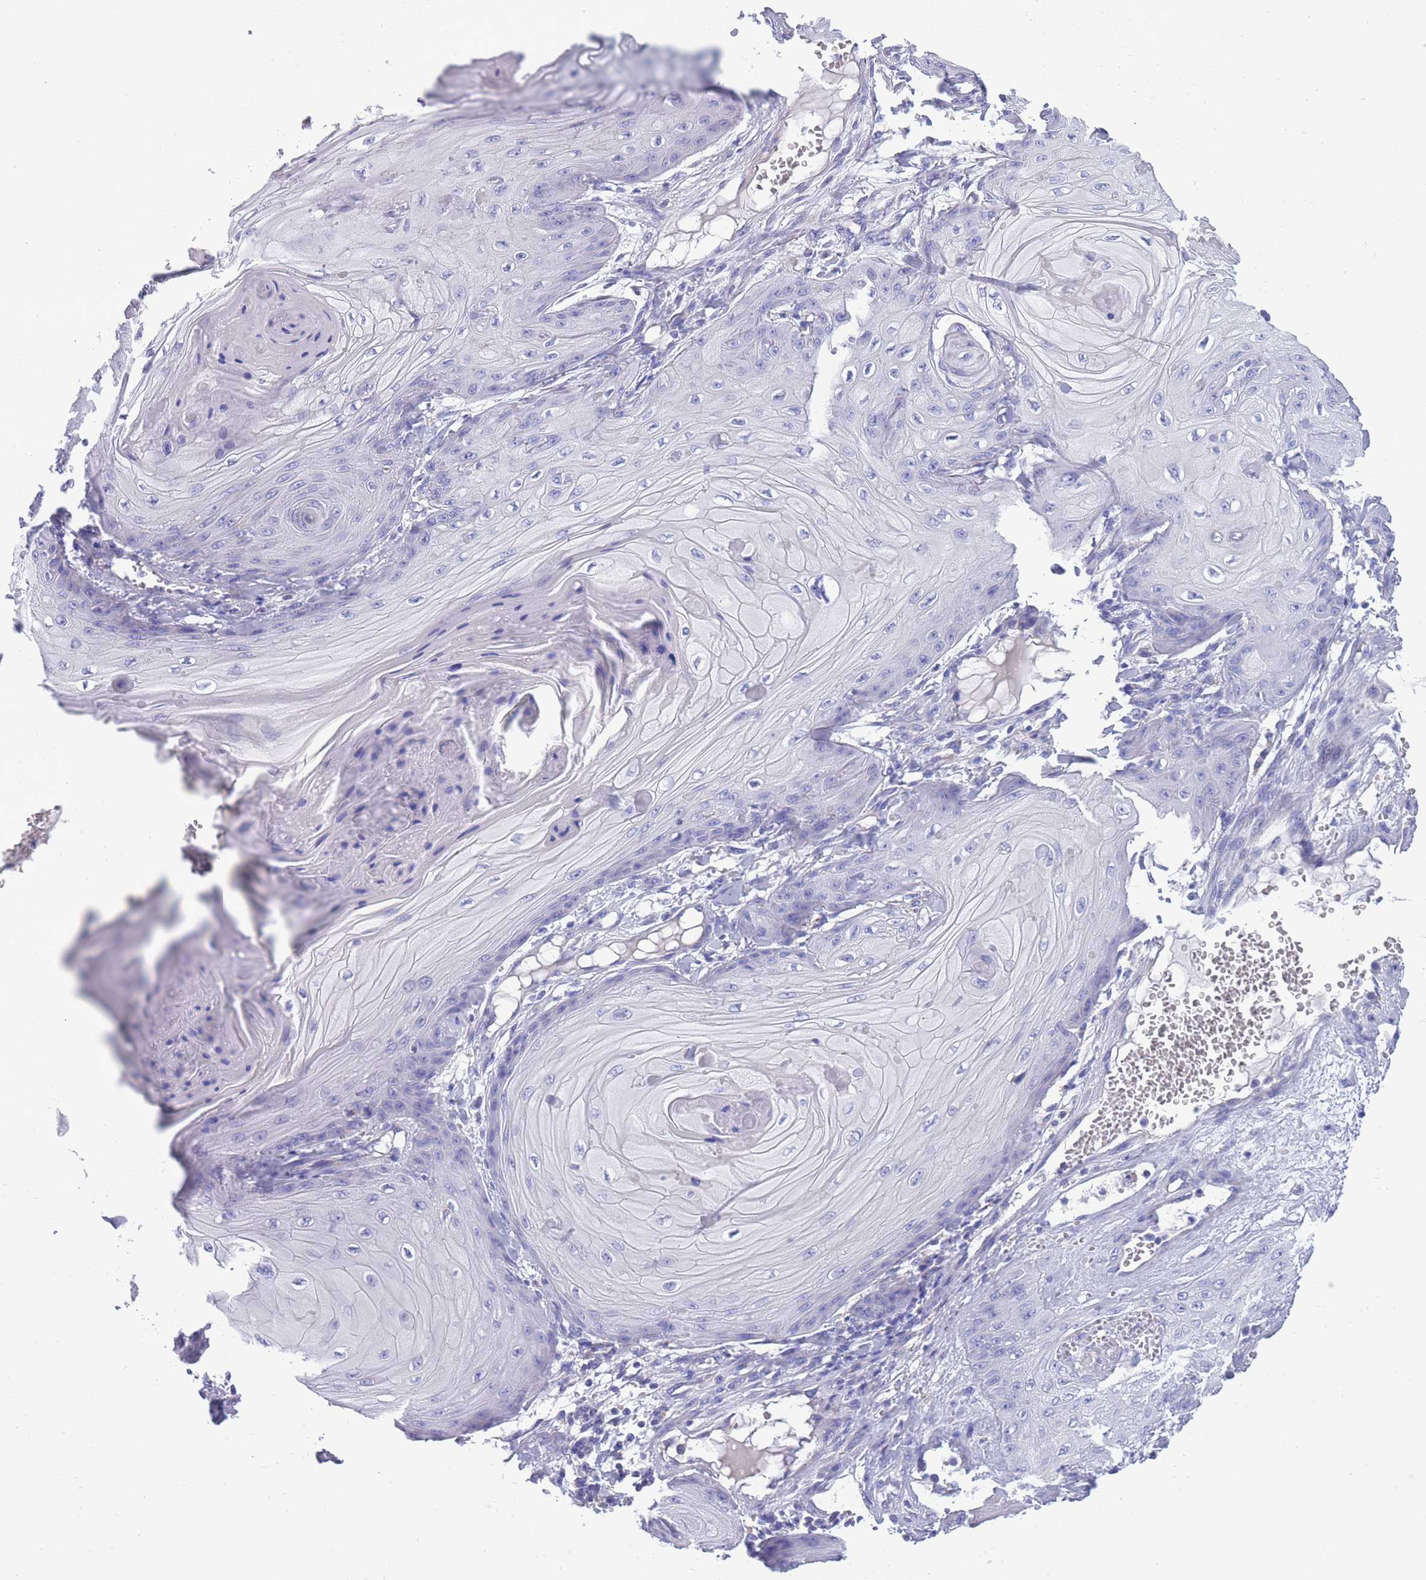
{"staining": {"intensity": "negative", "quantity": "none", "location": "none"}, "tissue": "skin cancer", "cell_type": "Tumor cells", "image_type": "cancer", "snomed": [{"axis": "morphology", "description": "Squamous cell carcinoma, NOS"}, {"axis": "topography", "description": "Skin"}], "caption": "Histopathology image shows no significant protein positivity in tumor cells of skin cancer (squamous cell carcinoma).", "gene": "INTS2", "patient": {"sex": "male", "age": 74}}